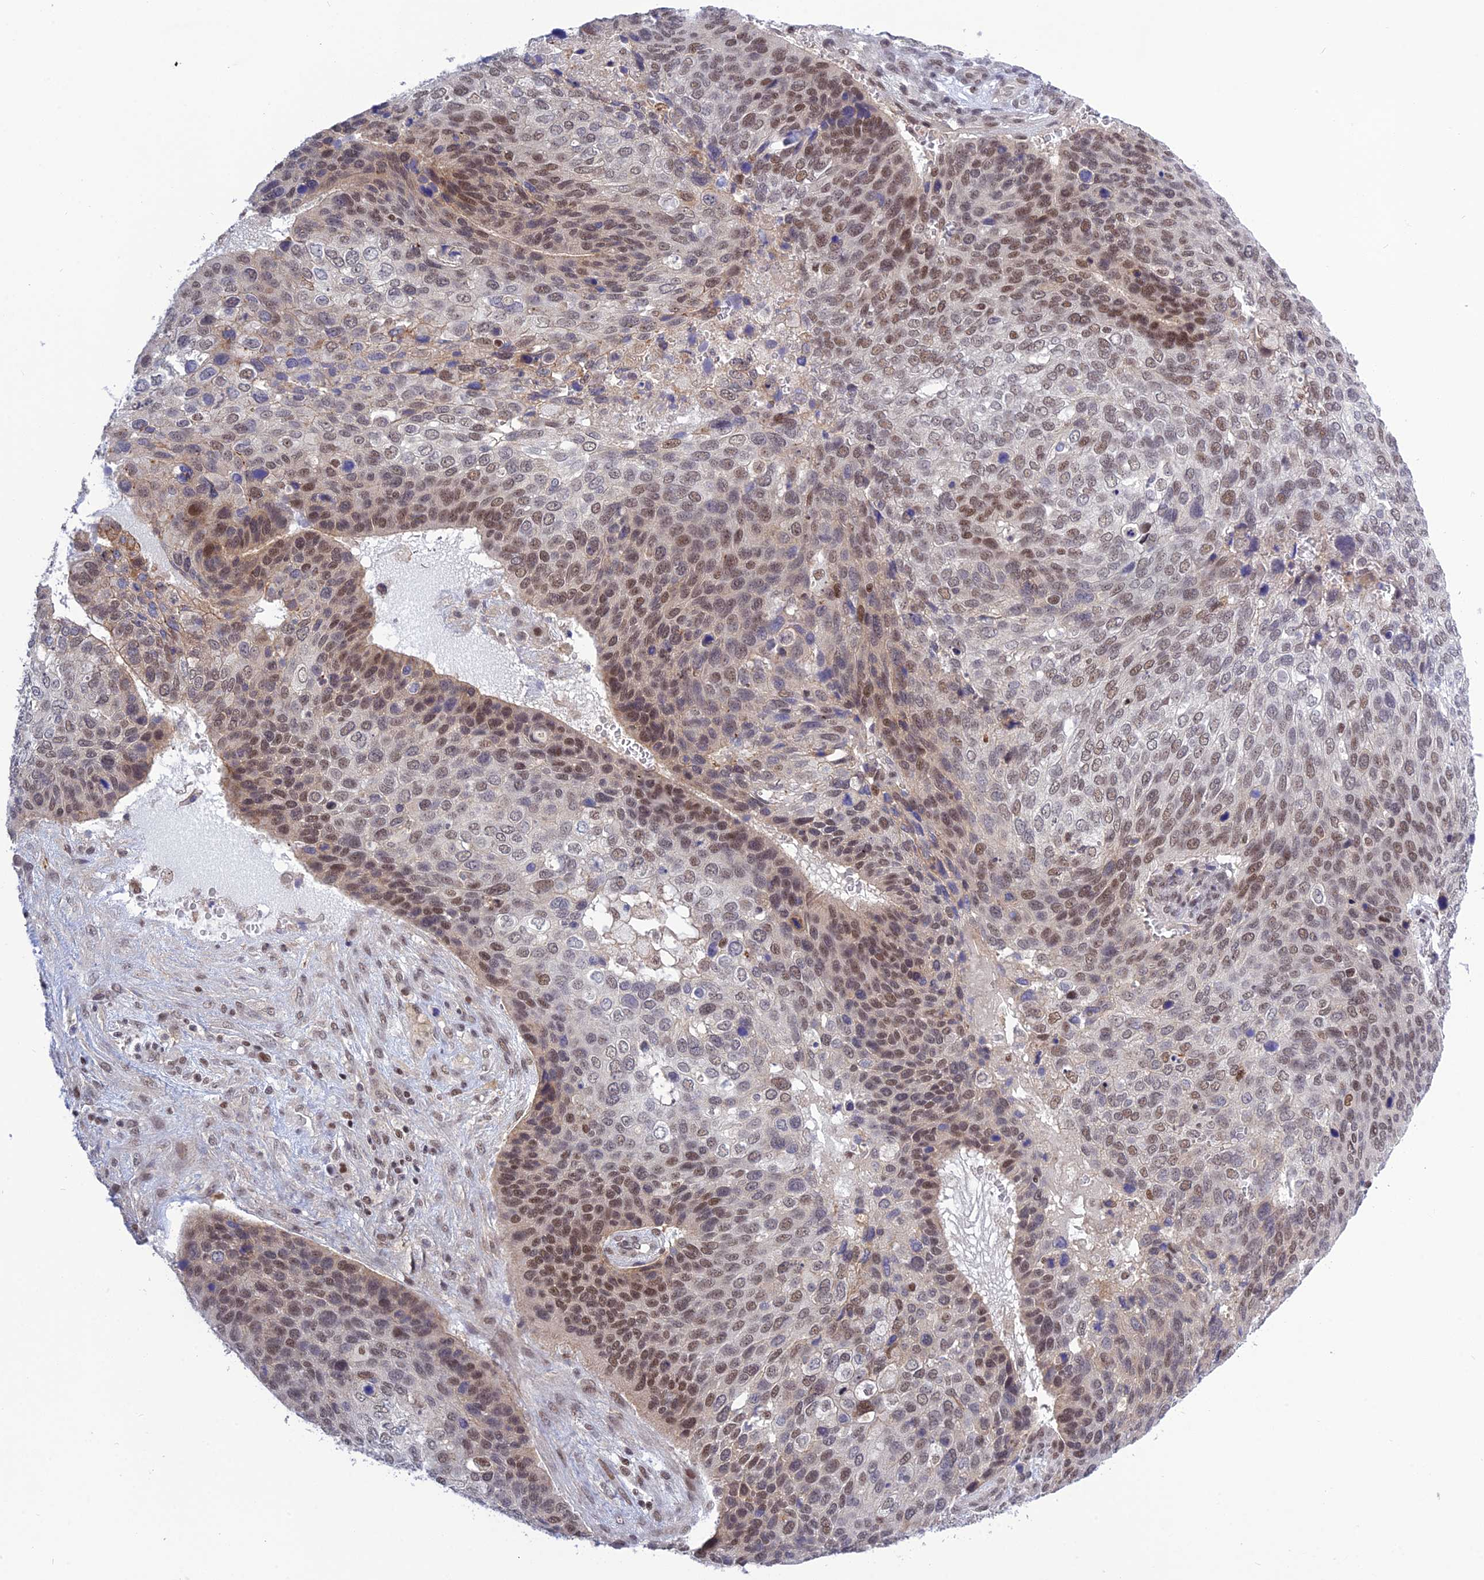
{"staining": {"intensity": "moderate", "quantity": ">75%", "location": "nuclear"}, "tissue": "skin cancer", "cell_type": "Tumor cells", "image_type": "cancer", "snomed": [{"axis": "morphology", "description": "Basal cell carcinoma"}, {"axis": "topography", "description": "Skin"}], "caption": "Protein expression analysis of human skin cancer (basal cell carcinoma) reveals moderate nuclear positivity in about >75% of tumor cells.", "gene": "TCEA1", "patient": {"sex": "female", "age": 74}}